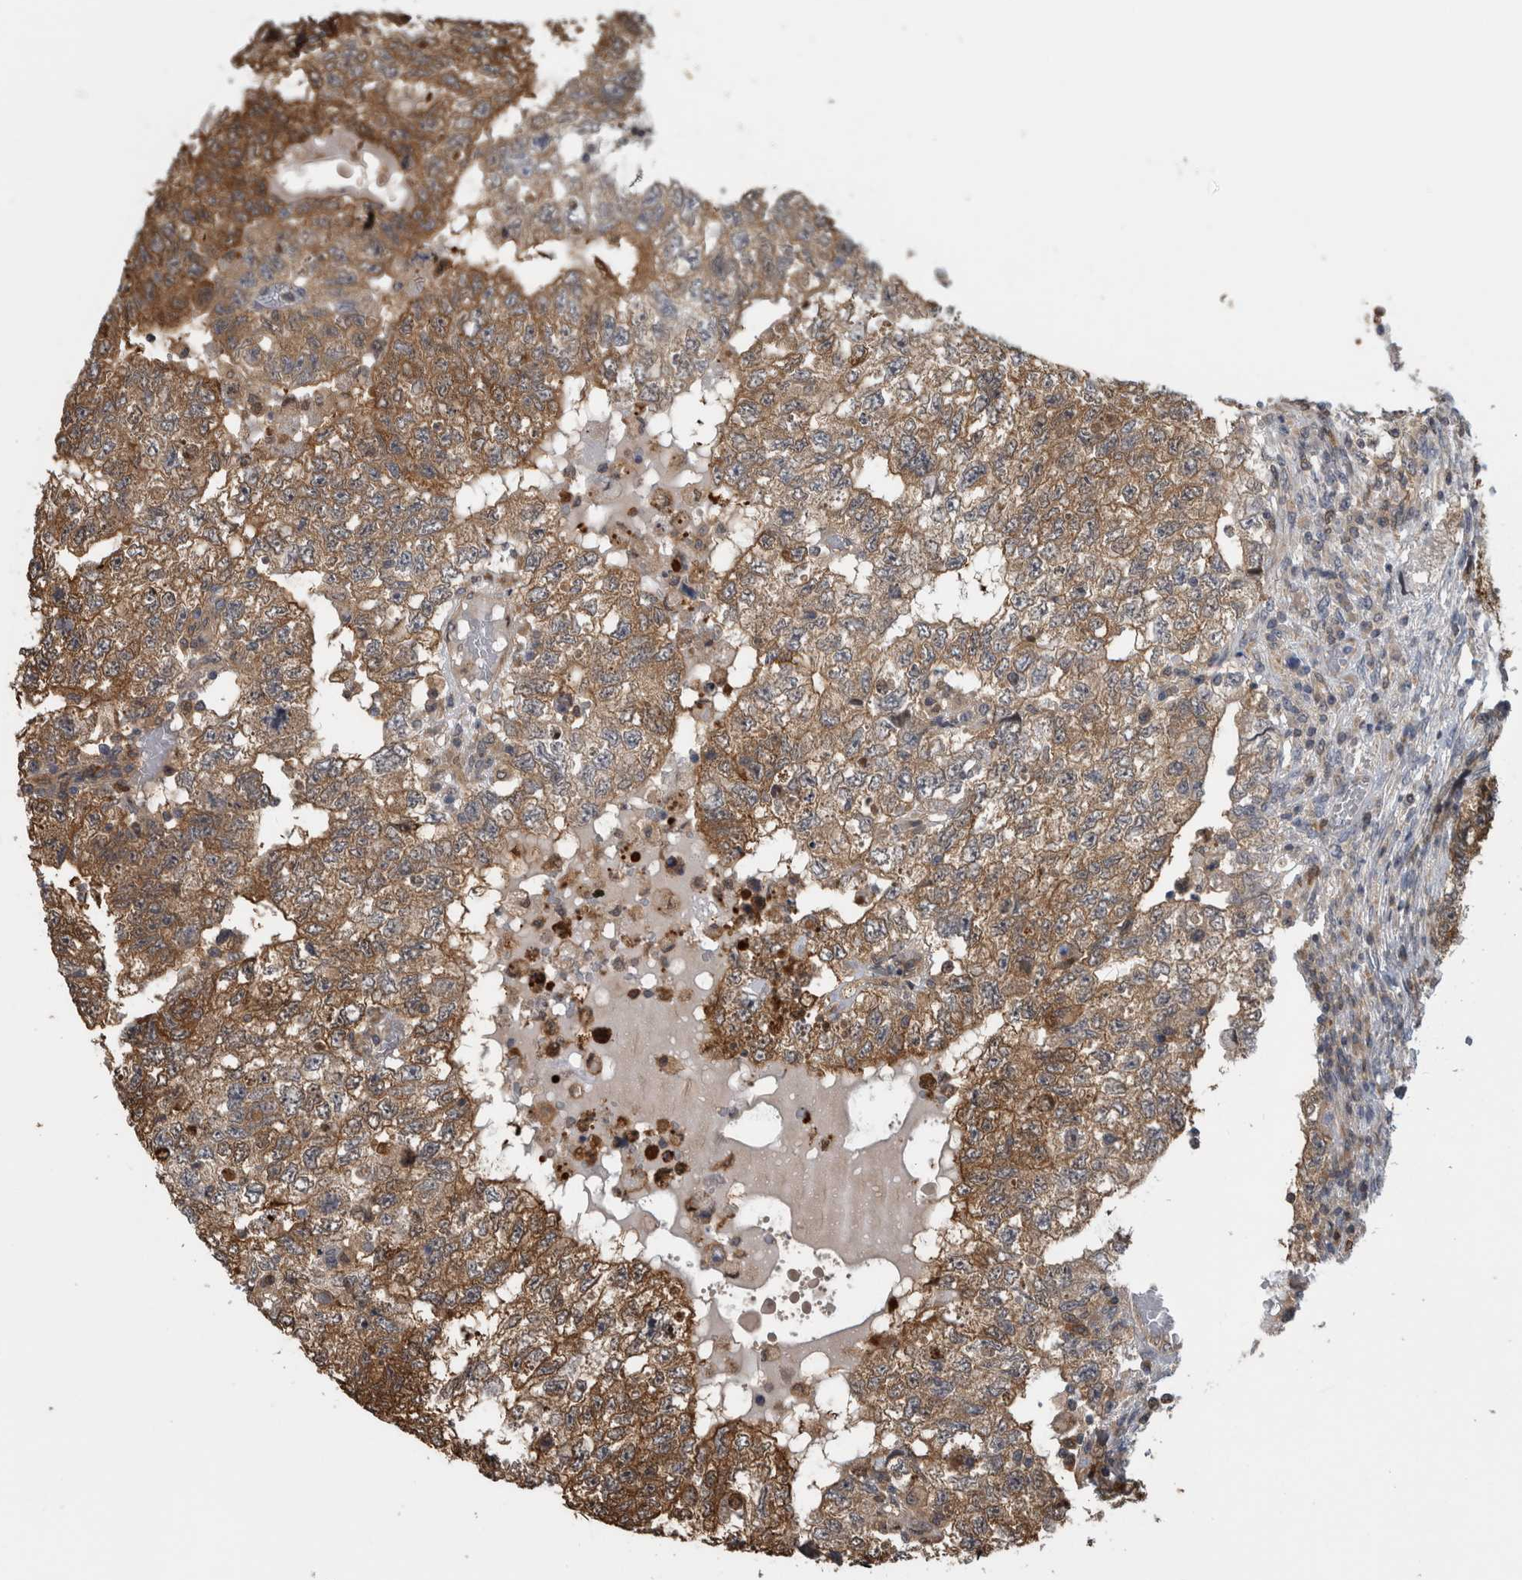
{"staining": {"intensity": "moderate", "quantity": ">75%", "location": "cytoplasmic/membranous"}, "tissue": "testis cancer", "cell_type": "Tumor cells", "image_type": "cancer", "snomed": [{"axis": "morphology", "description": "Carcinoma, Embryonal, NOS"}, {"axis": "topography", "description": "Testis"}], "caption": "Protein expression analysis of testis cancer (embryonal carcinoma) shows moderate cytoplasmic/membranous staining in about >75% of tumor cells.", "gene": "USH1G", "patient": {"sex": "male", "age": 36}}